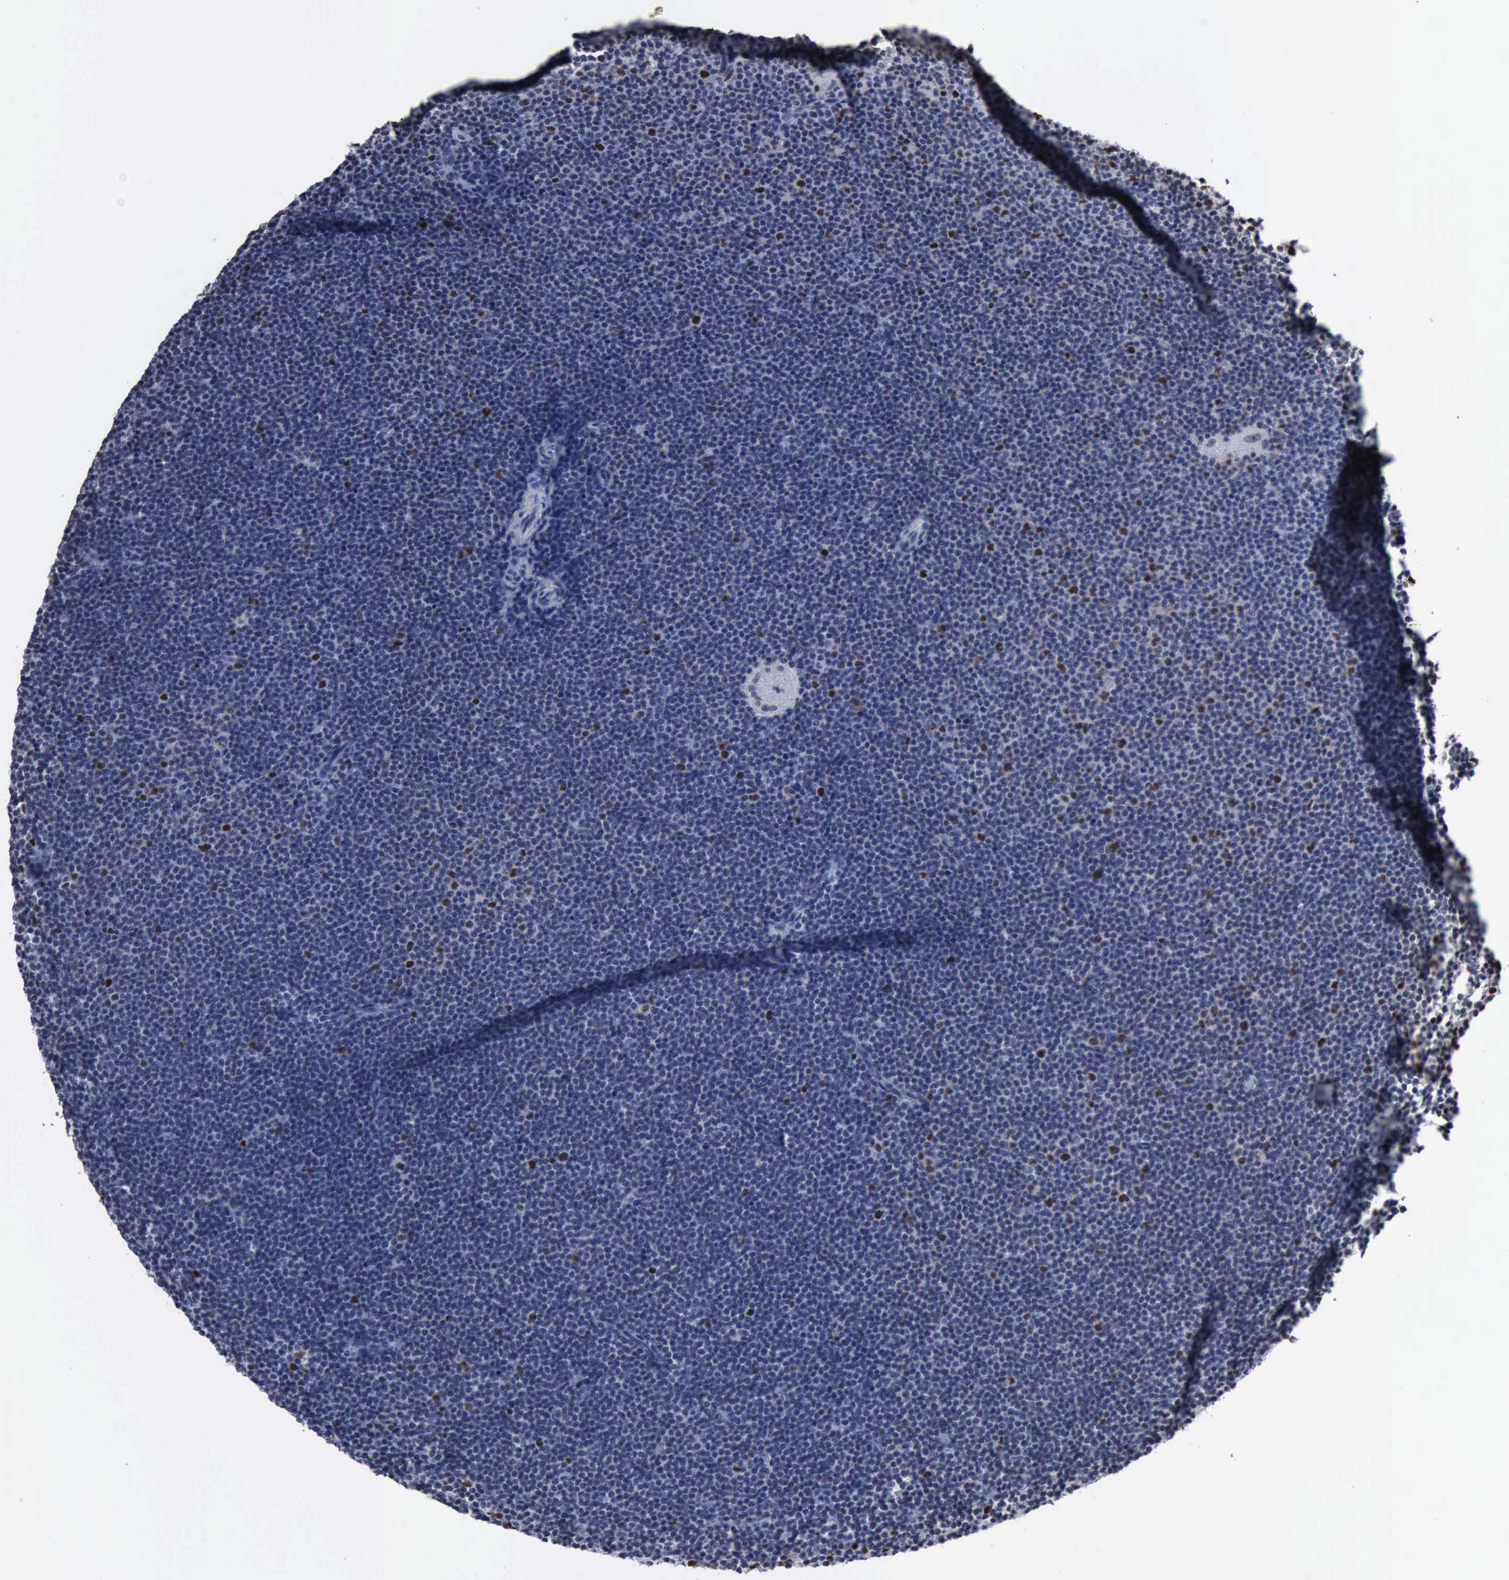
{"staining": {"intensity": "weak", "quantity": "<25%", "location": "nuclear"}, "tissue": "lymphoma", "cell_type": "Tumor cells", "image_type": "cancer", "snomed": [{"axis": "morphology", "description": "Malignant lymphoma, non-Hodgkin's type, Low grade"}, {"axis": "topography", "description": "Lymph node"}], "caption": "A histopathology image of low-grade malignant lymphoma, non-Hodgkin's type stained for a protein demonstrates no brown staining in tumor cells.", "gene": "PCNA", "patient": {"sex": "female", "age": 69}}